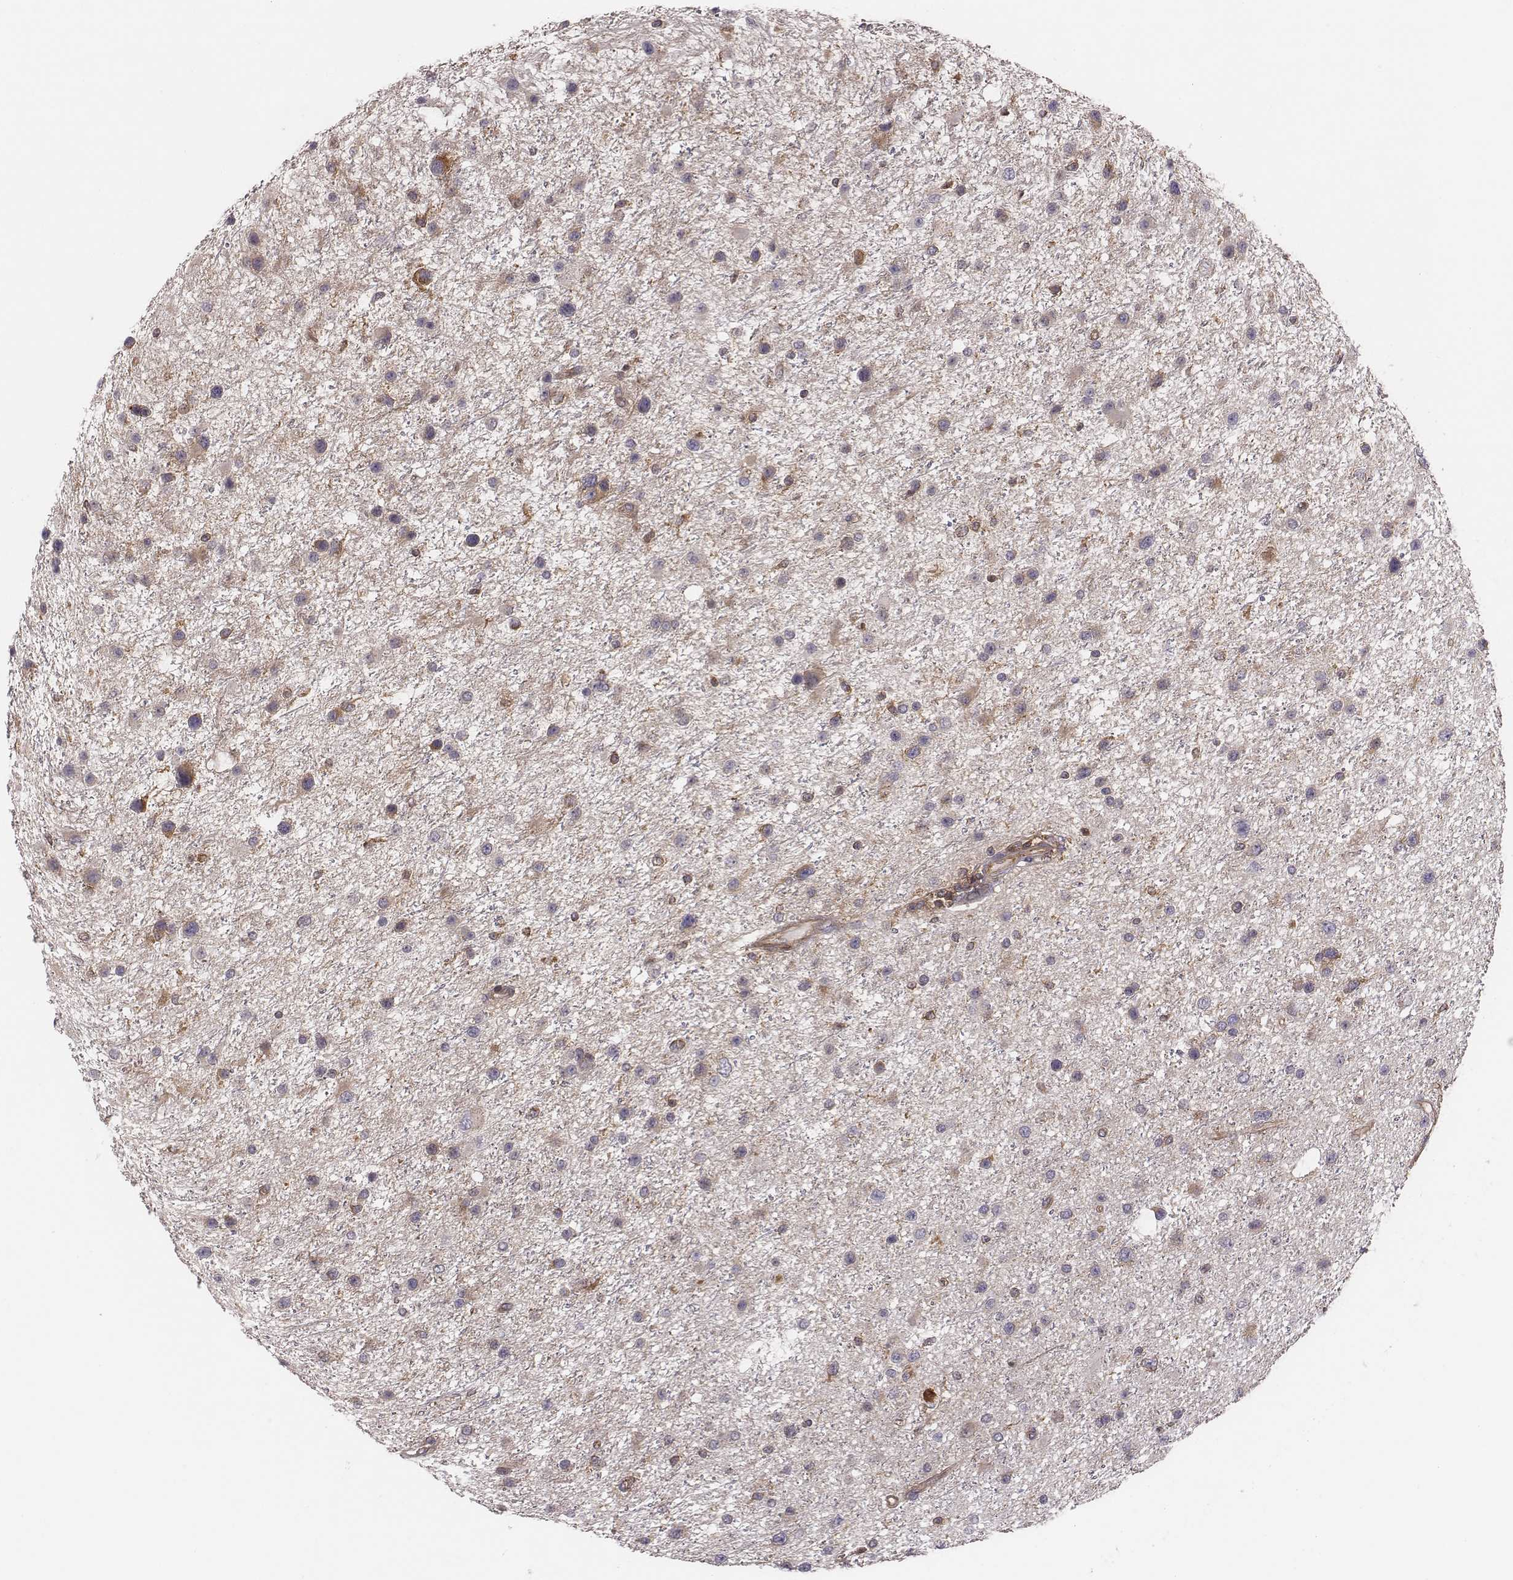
{"staining": {"intensity": "weak", "quantity": "<25%", "location": "cytoplasmic/membranous"}, "tissue": "glioma", "cell_type": "Tumor cells", "image_type": "cancer", "snomed": [{"axis": "morphology", "description": "Glioma, malignant, Low grade"}, {"axis": "topography", "description": "Brain"}], "caption": "Tumor cells show no significant protein staining in malignant glioma (low-grade).", "gene": "CAD", "patient": {"sex": "female", "age": 32}}